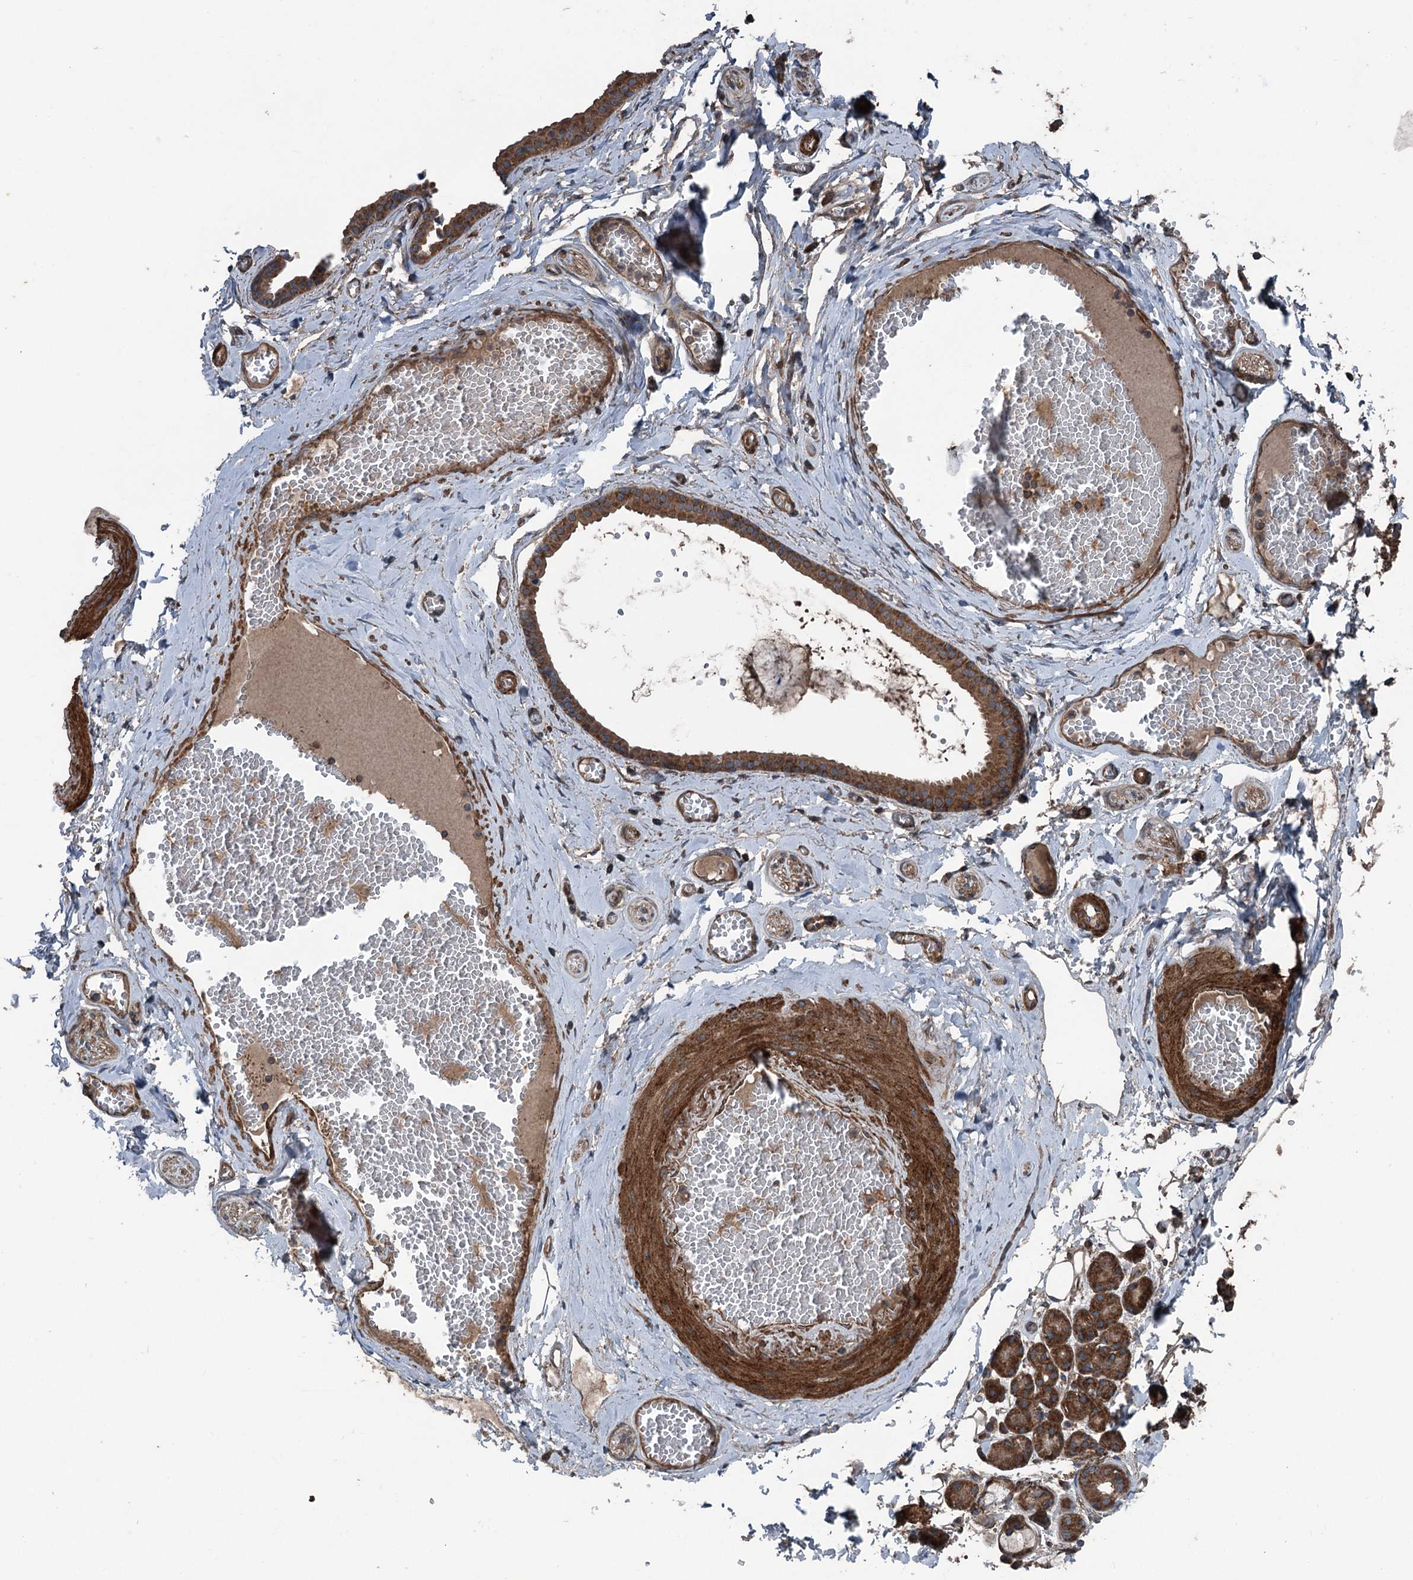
{"staining": {"intensity": "strong", "quantity": "25%-75%", "location": "cytoplasmic/membranous"}, "tissue": "salivary gland", "cell_type": "Glandular cells", "image_type": "normal", "snomed": [{"axis": "morphology", "description": "Normal tissue, NOS"}, {"axis": "topography", "description": "Salivary gland"}], "caption": "Brown immunohistochemical staining in normal human salivary gland displays strong cytoplasmic/membranous staining in about 25%-75% of glandular cells. The staining is performed using DAB (3,3'-diaminobenzidine) brown chromogen to label protein expression. The nuclei are counter-stained blue using hematoxylin.", "gene": "RNF214", "patient": {"sex": "male", "age": 63}}